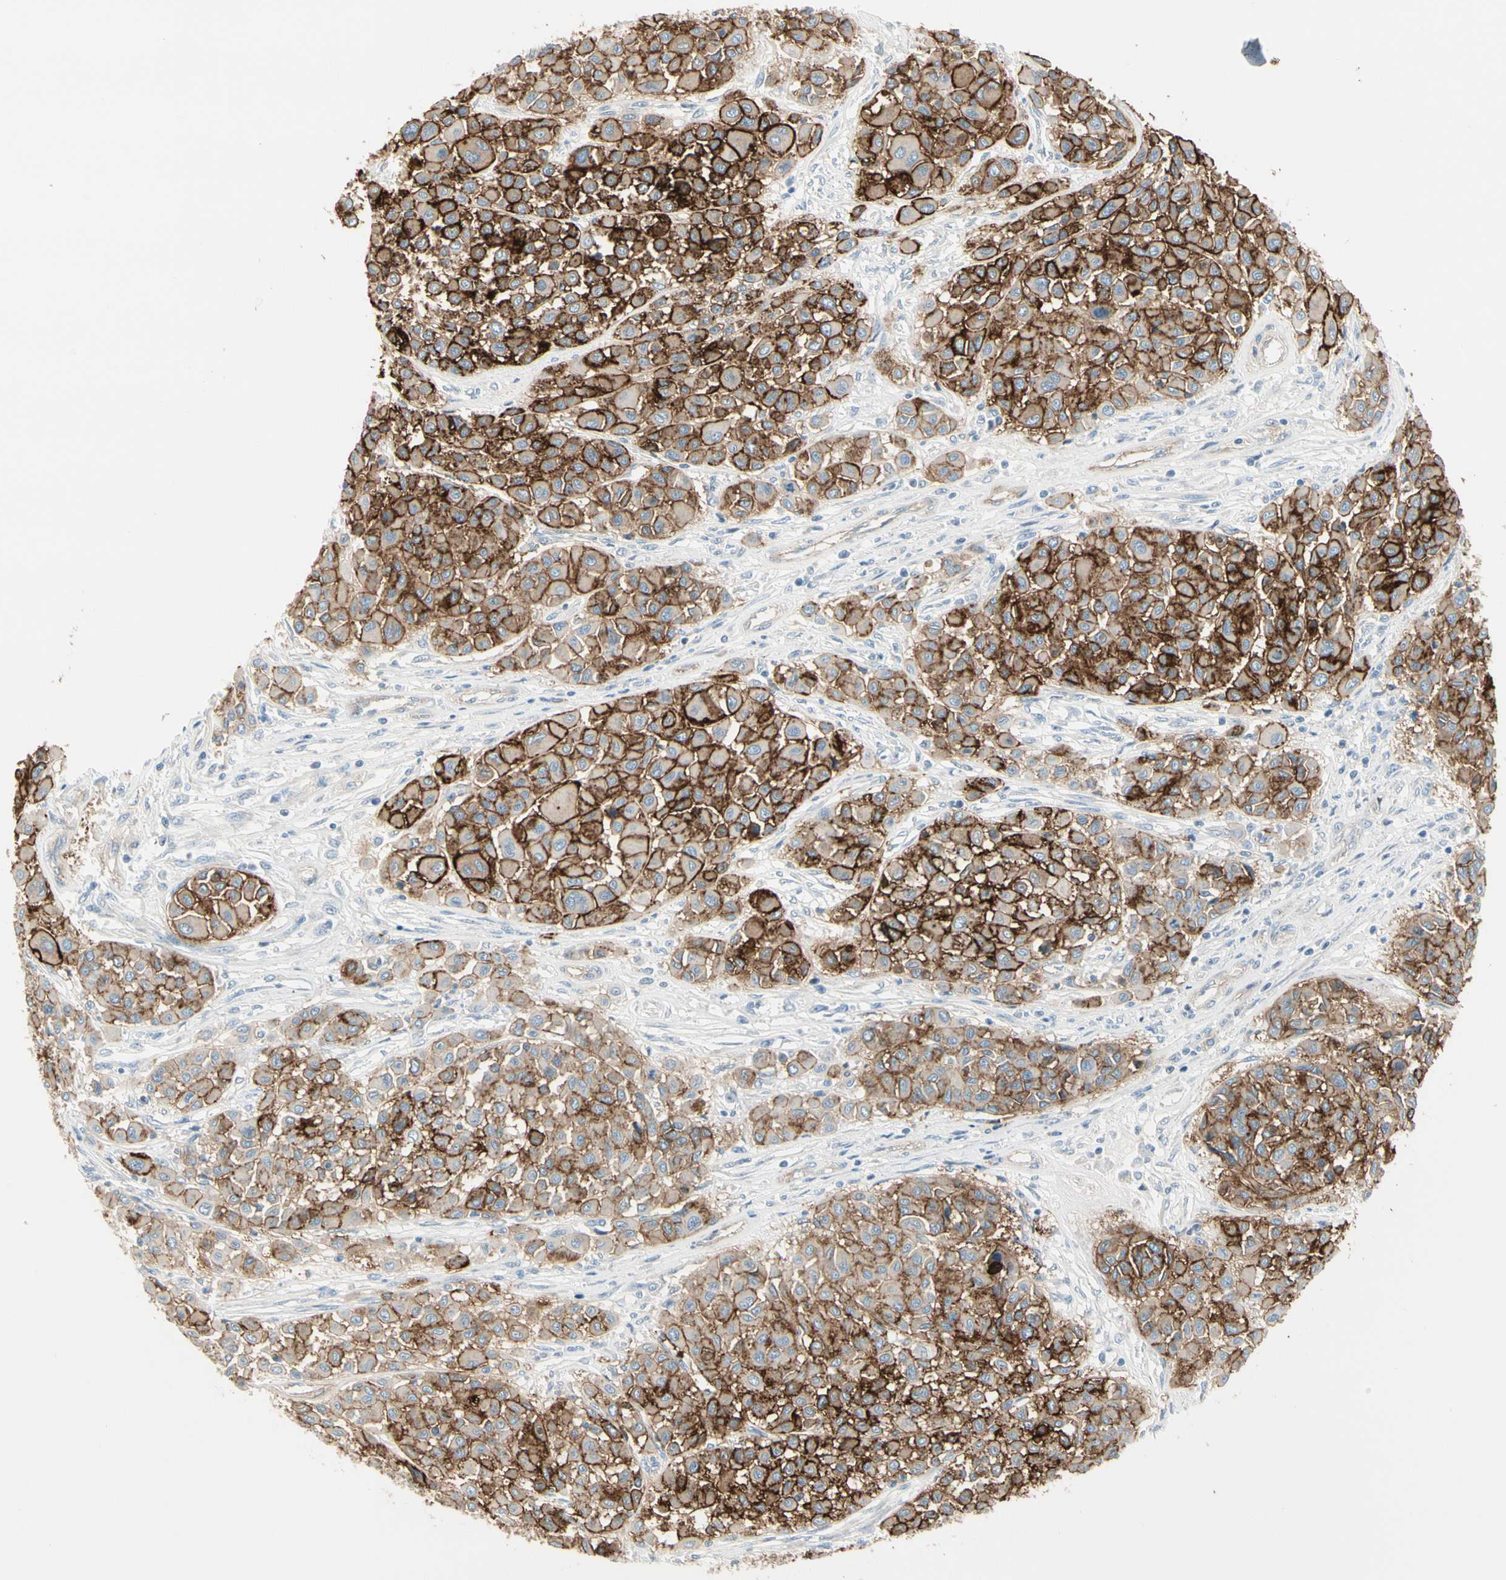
{"staining": {"intensity": "strong", "quantity": ">75%", "location": "cytoplasmic/membranous"}, "tissue": "melanoma", "cell_type": "Tumor cells", "image_type": "cancer", "snomed": [{"axis": "morphology", "description": "Malignant melanoma, Metastatic site"}, {"axis": "topography", "description": "Soft tissue"}], "caption": "The photomicrograph demonstrates staining of melanoma, revealing strong cytoplasmic/membranous protein positivity (brown color) within tumor cells.", "gene": "ITGA3", "patient": {"sex": "male", "age": 41}}